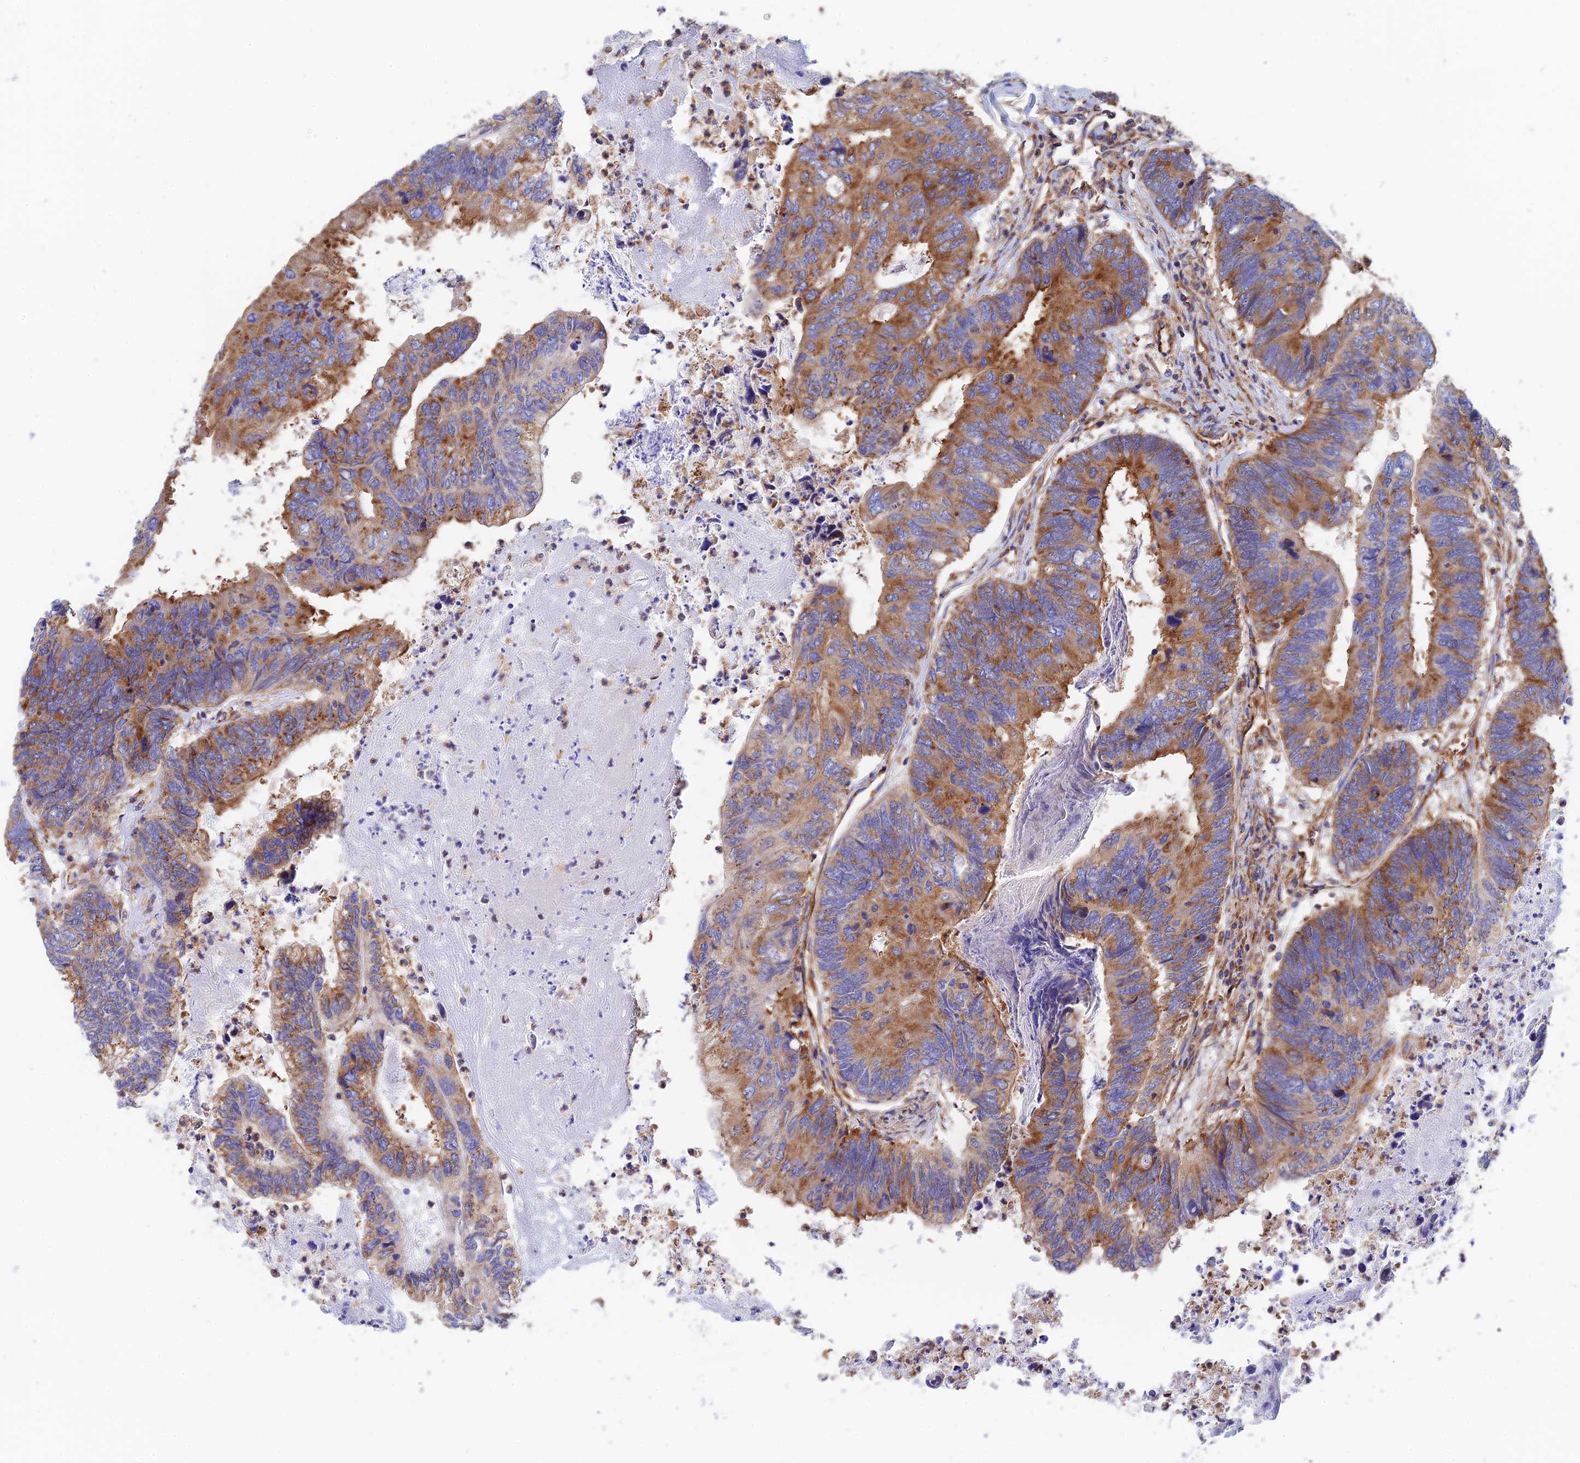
{"staining": {"intensity": "moderate", "quantity": ">75%", "location": "cytoplasmic/membranous"}, "tissue": "colorectal cancer", "cell_type": "Tumor cells", "image_type": "cancer", "snomed": [{"axis": "morphology", "description": "Adenocarcinoma, NOS"}, {"axis": "topography", "description": "Colon"}], "caption": "Immunohistochemical staining of colorectal cancer (adenocarcinoma) displays moderate cytoplasmic/membranous protein expression in approximately >75% of tumor cells. (Stains: DAB in brown, nuclei in blue, Microscopy: brightfield microscopy at high magnification).", "gene": "DCTN2", "patient": {"sex": "female", "age": 67}}